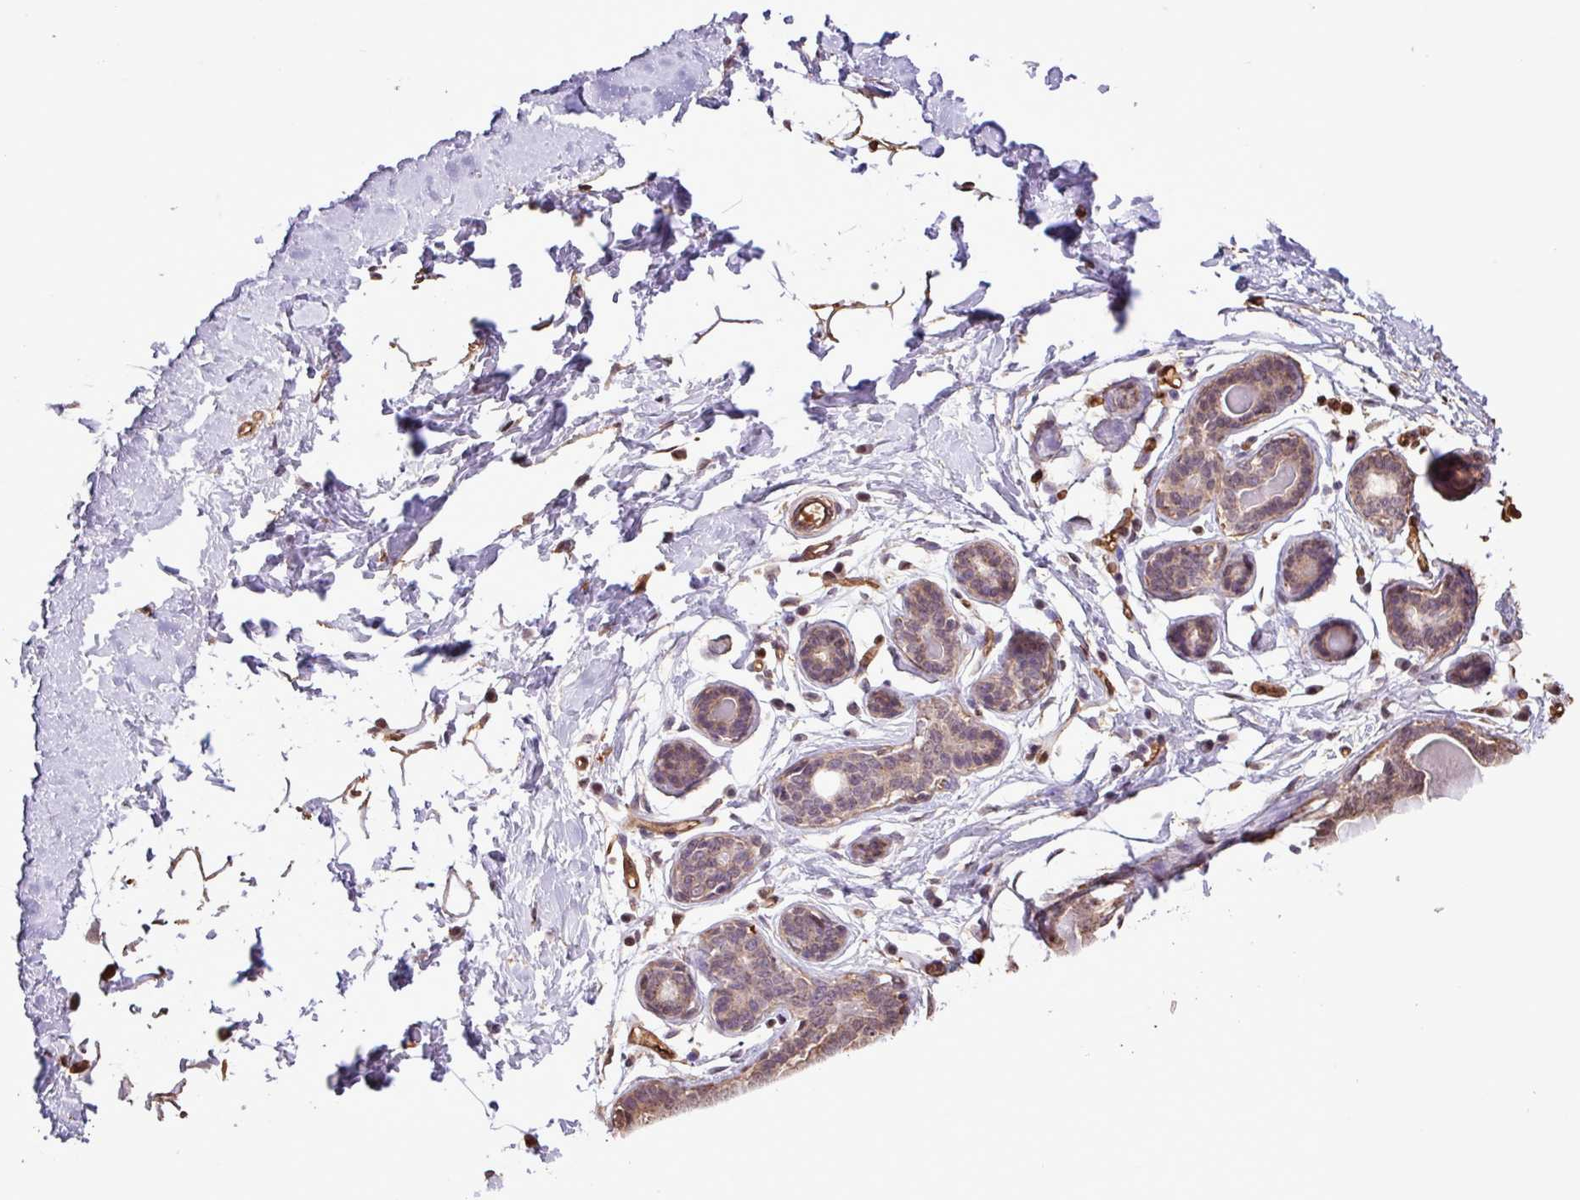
{"staining": {"intensity": "negative", "quantity": "none", "location": "none"}, "tissue": "breast", "cell_type": "Adipocytes", "image_type": "normal", "snomed": [{"axis": "morphology", "description": "Normal tissue, NOS"}, {"axis": "topography", "description": "Breast"}], "caption": "Human breast stained for a protein using immunohistochemistry (IHC) shows no expression in adipocytes.", "gene": "CHST11", "patient": {"sex": "female", "age": 23}}